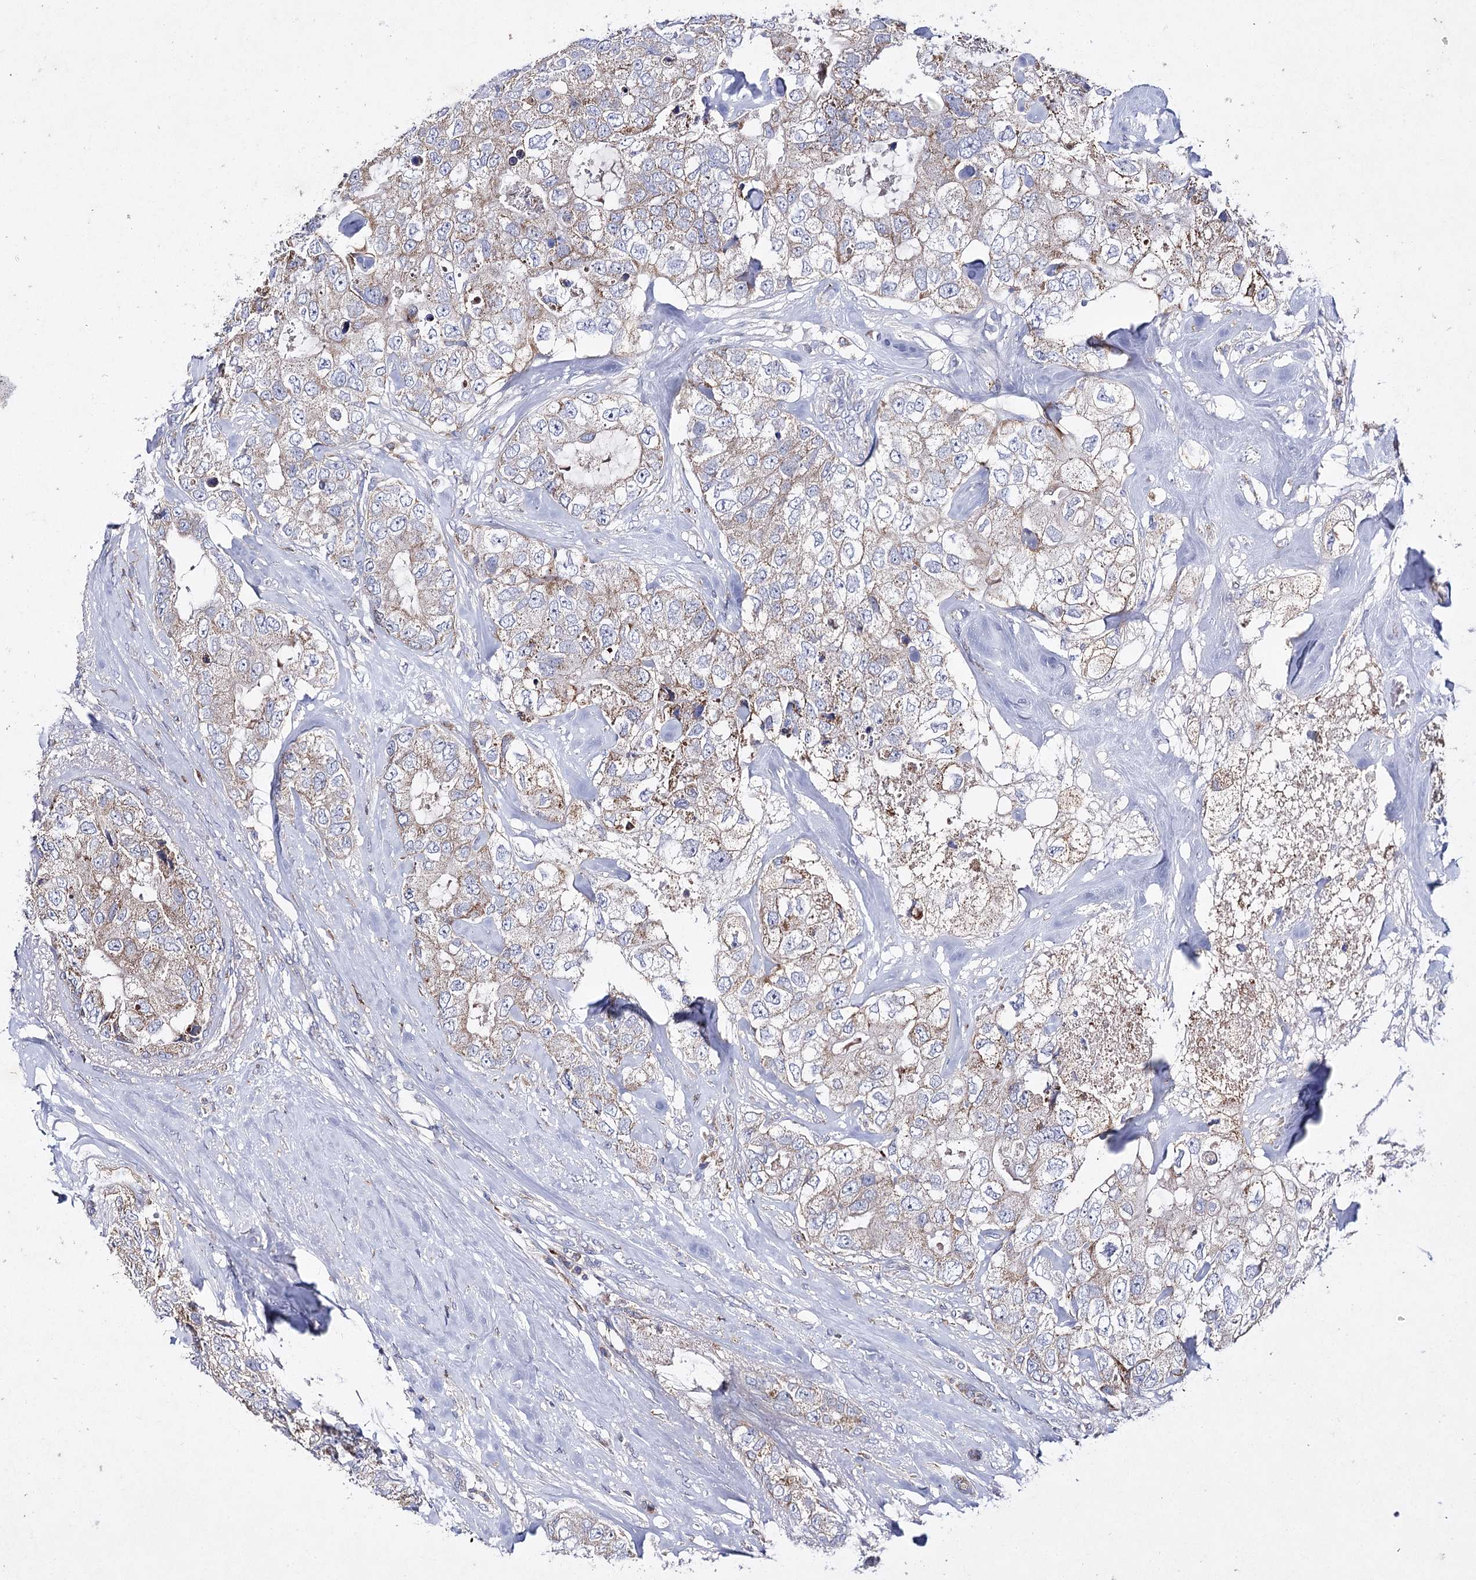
{"staining": {"intensity": "weak", "quantity": ">75%", "location": "cytoplasmic/membranous"}, "tissue": "breast cancer", "cell_type": "Tumor cells", "image_type": "cancer", "snomed": [{"axis": "morphology", "description": "Duct carcinoma"}, {"axis": "topography", "description": "Breast"}], "caption": "The micrograph reveals a brown stain indicating the presence of a protein in the cytoplasmic/membranous of tumor cells in intraductal carcinoma (breast).", "gene": "COX15", "patient": {"sex": "female", "age": 62}}